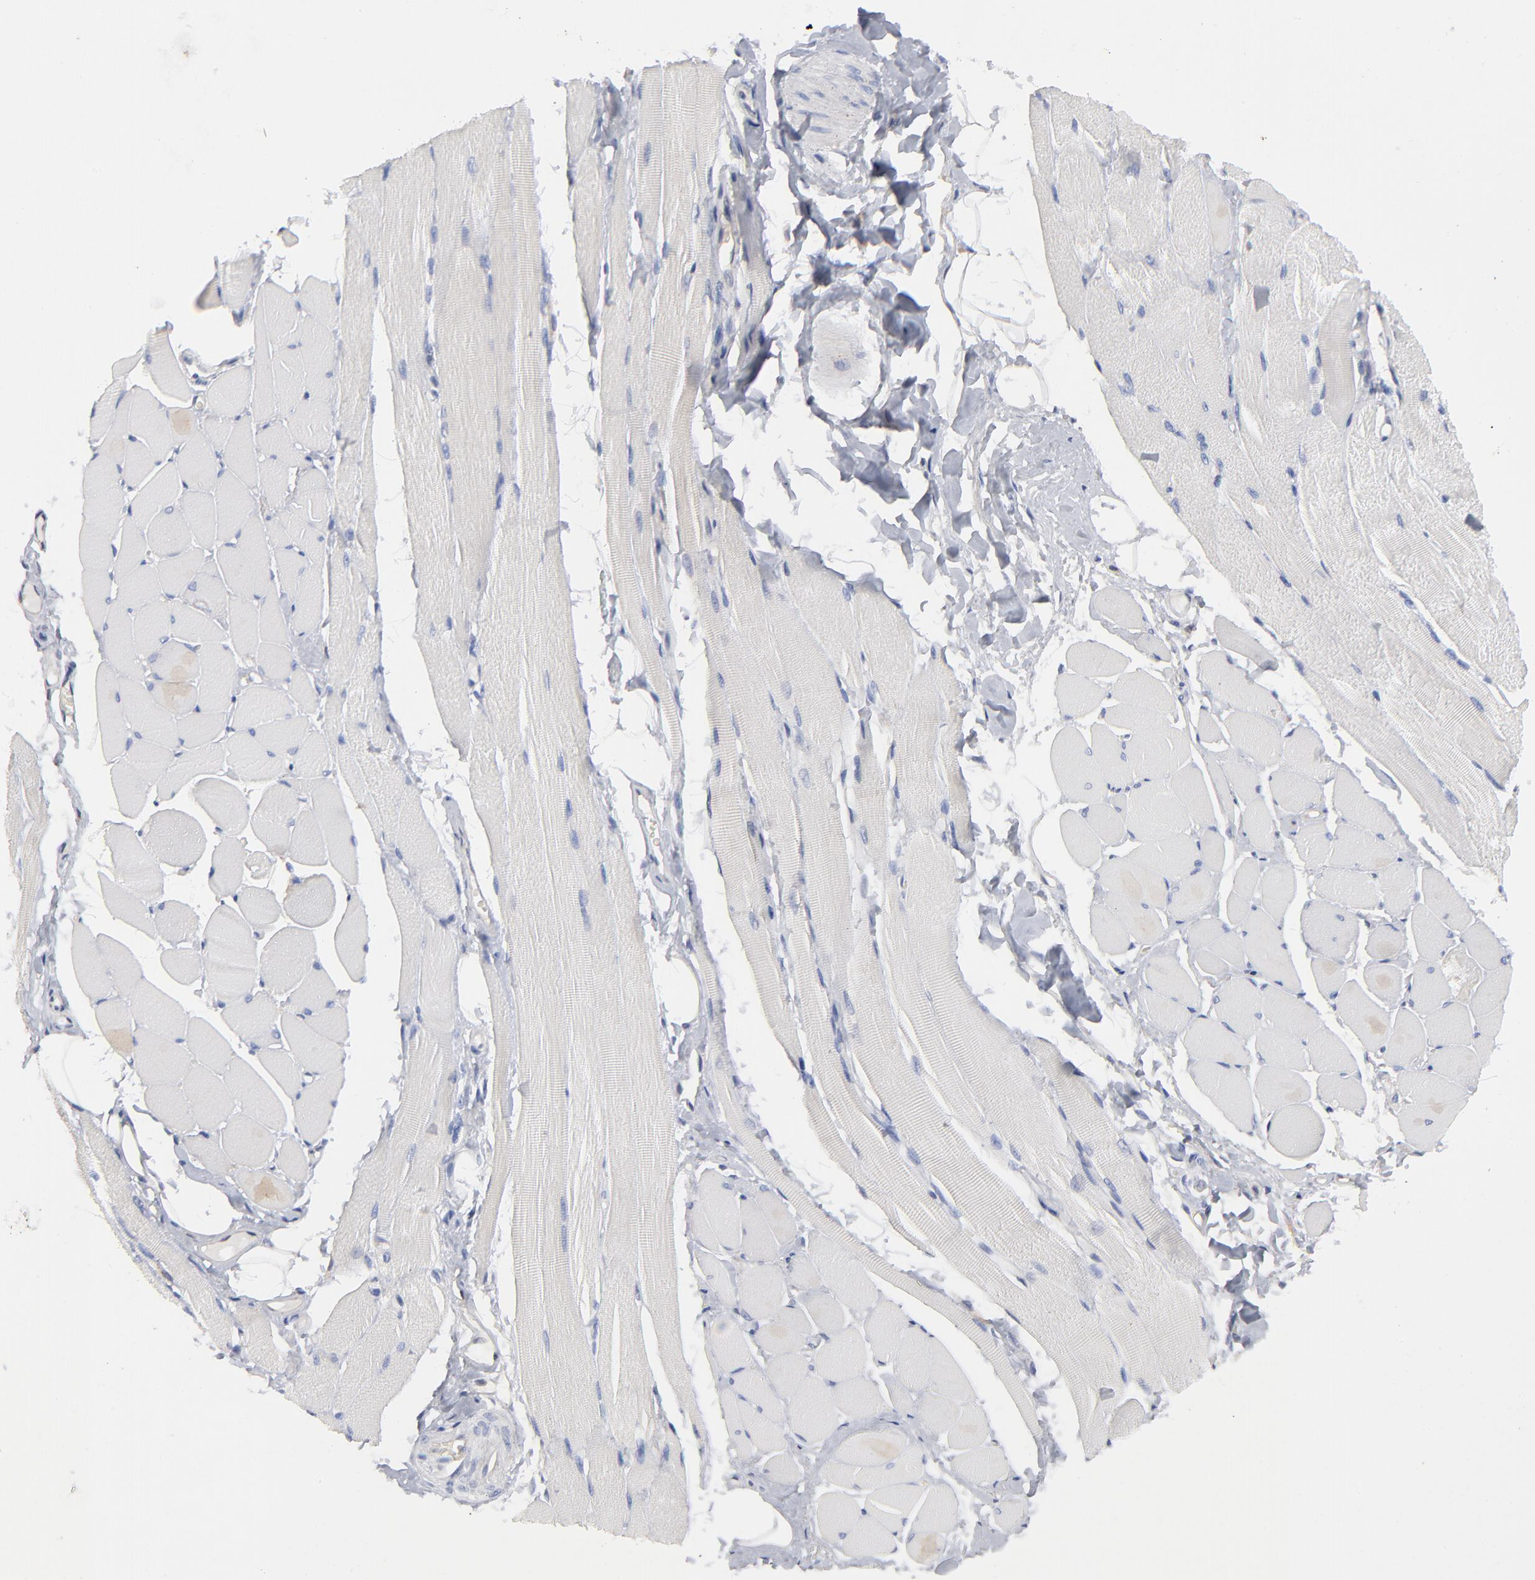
{"staining": {"intensity": "negative", "quantity": "none", "location": "none"}, "tissue": "skeletal muscle", "cell_type": "Myocytes", "image_type": "normal", "snomed": [{"axis": "morphology", "description": "Normal tissue, NOS"}, {"axis": "topography", "description": "Skeletal muscle"}, {"axis": "topography", "description": "Peripheral nerve tissue"}], "caption": "Protein analysis of unremarkable skeletal muscle reveals no significant expression in myocytes. (DAB (3,3'-diaminobenzidine) IHC with hematoxylin counter stain).", "gene": "ARRB1", "patient": {"sex": "female", "age": 84}}